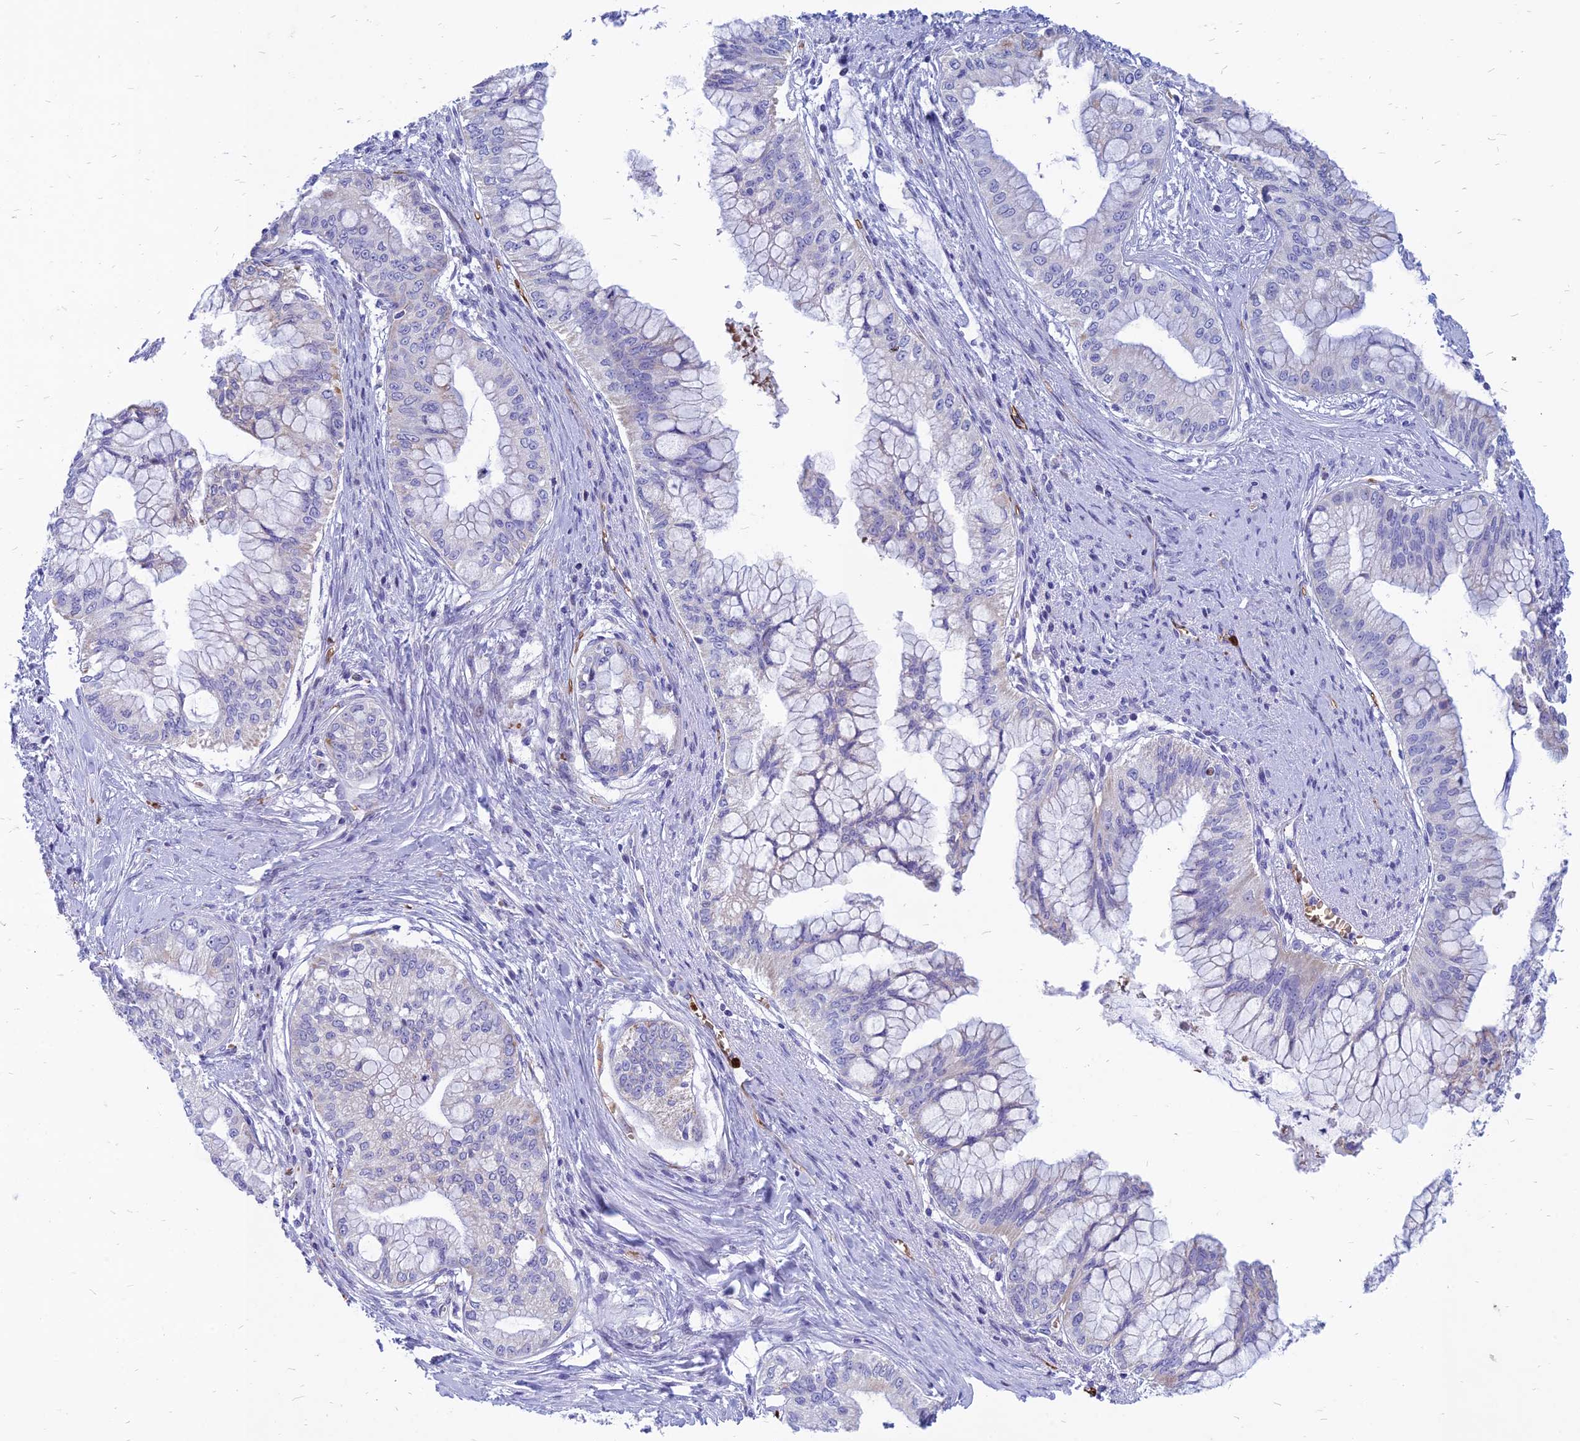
{"staining": {"intensity": "negative", "quantity": "none", "location": "none"}, "tissue": "pancreatic cancer", "cell_type": "Tumor cells", "image_type": "cancer", "snomed": [{"axis": "morphology", "description": "Adenocarcinoma, NOS"}, {"axis": "topography", "description": "Pancreas"}], "caption": "This is an IHC histopathology image of pancreatic adenocarcinoma. There is no staining in tumor cells.", "gene": "HHAT", "patient": {"sex": "male", "age": 46}}